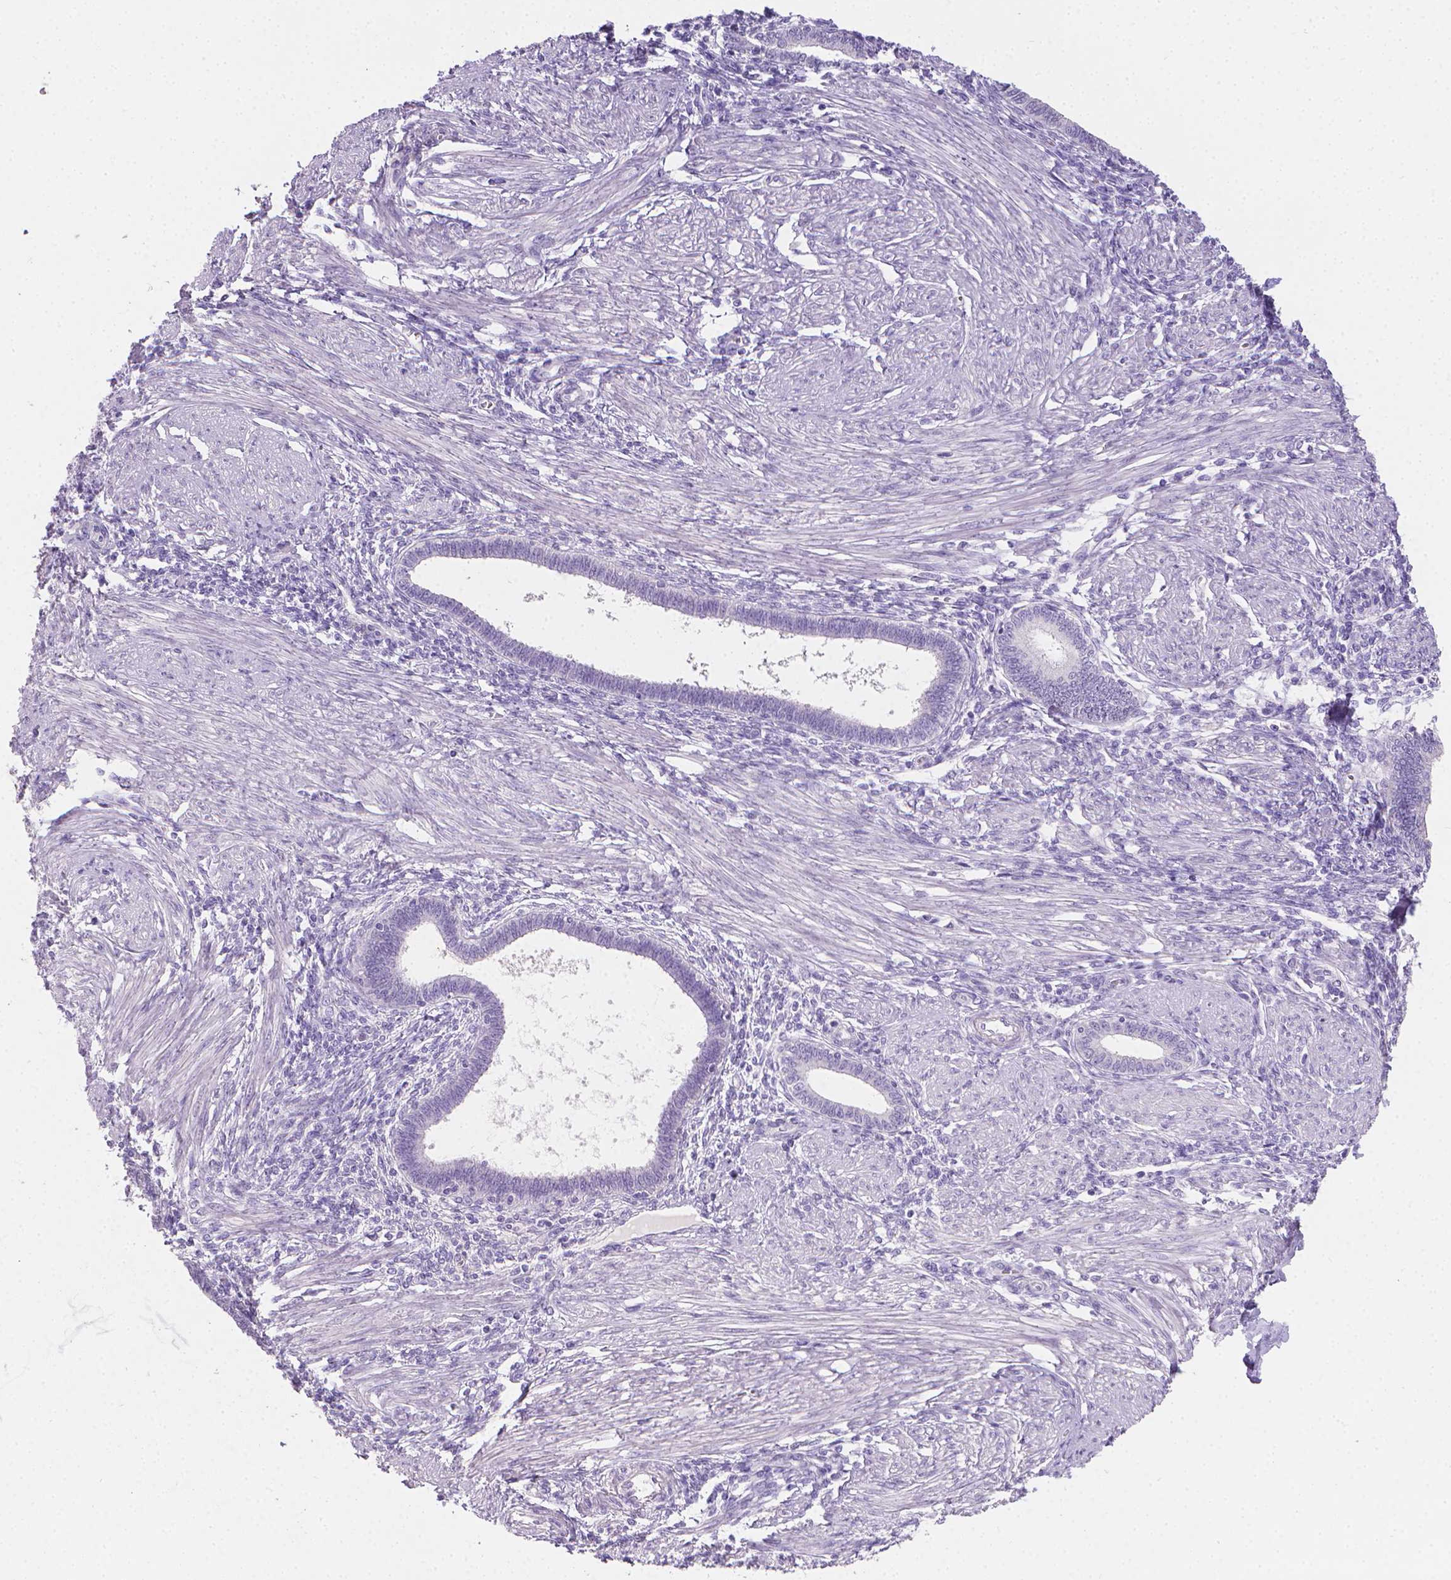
{"staining": {"intensity": "negative", "quantity": "none", "location": "none"}, "tissue": "endometrium", "cell_type": "Cells in endometrial stroma", "image_type": "normal", "snomed": [{"axis": "morphology", "description": "Normal tissue, NOS"}, {"axis": "topography", "description": "Endometrium"}], "caption": "Cells in endometrial stroma show no significant staining in benign endometrium. (DAB immunohistochemistry (IHC), high magnification).", "gene": "TNNI2", "patient": {"sex": "female", "age": 42}}